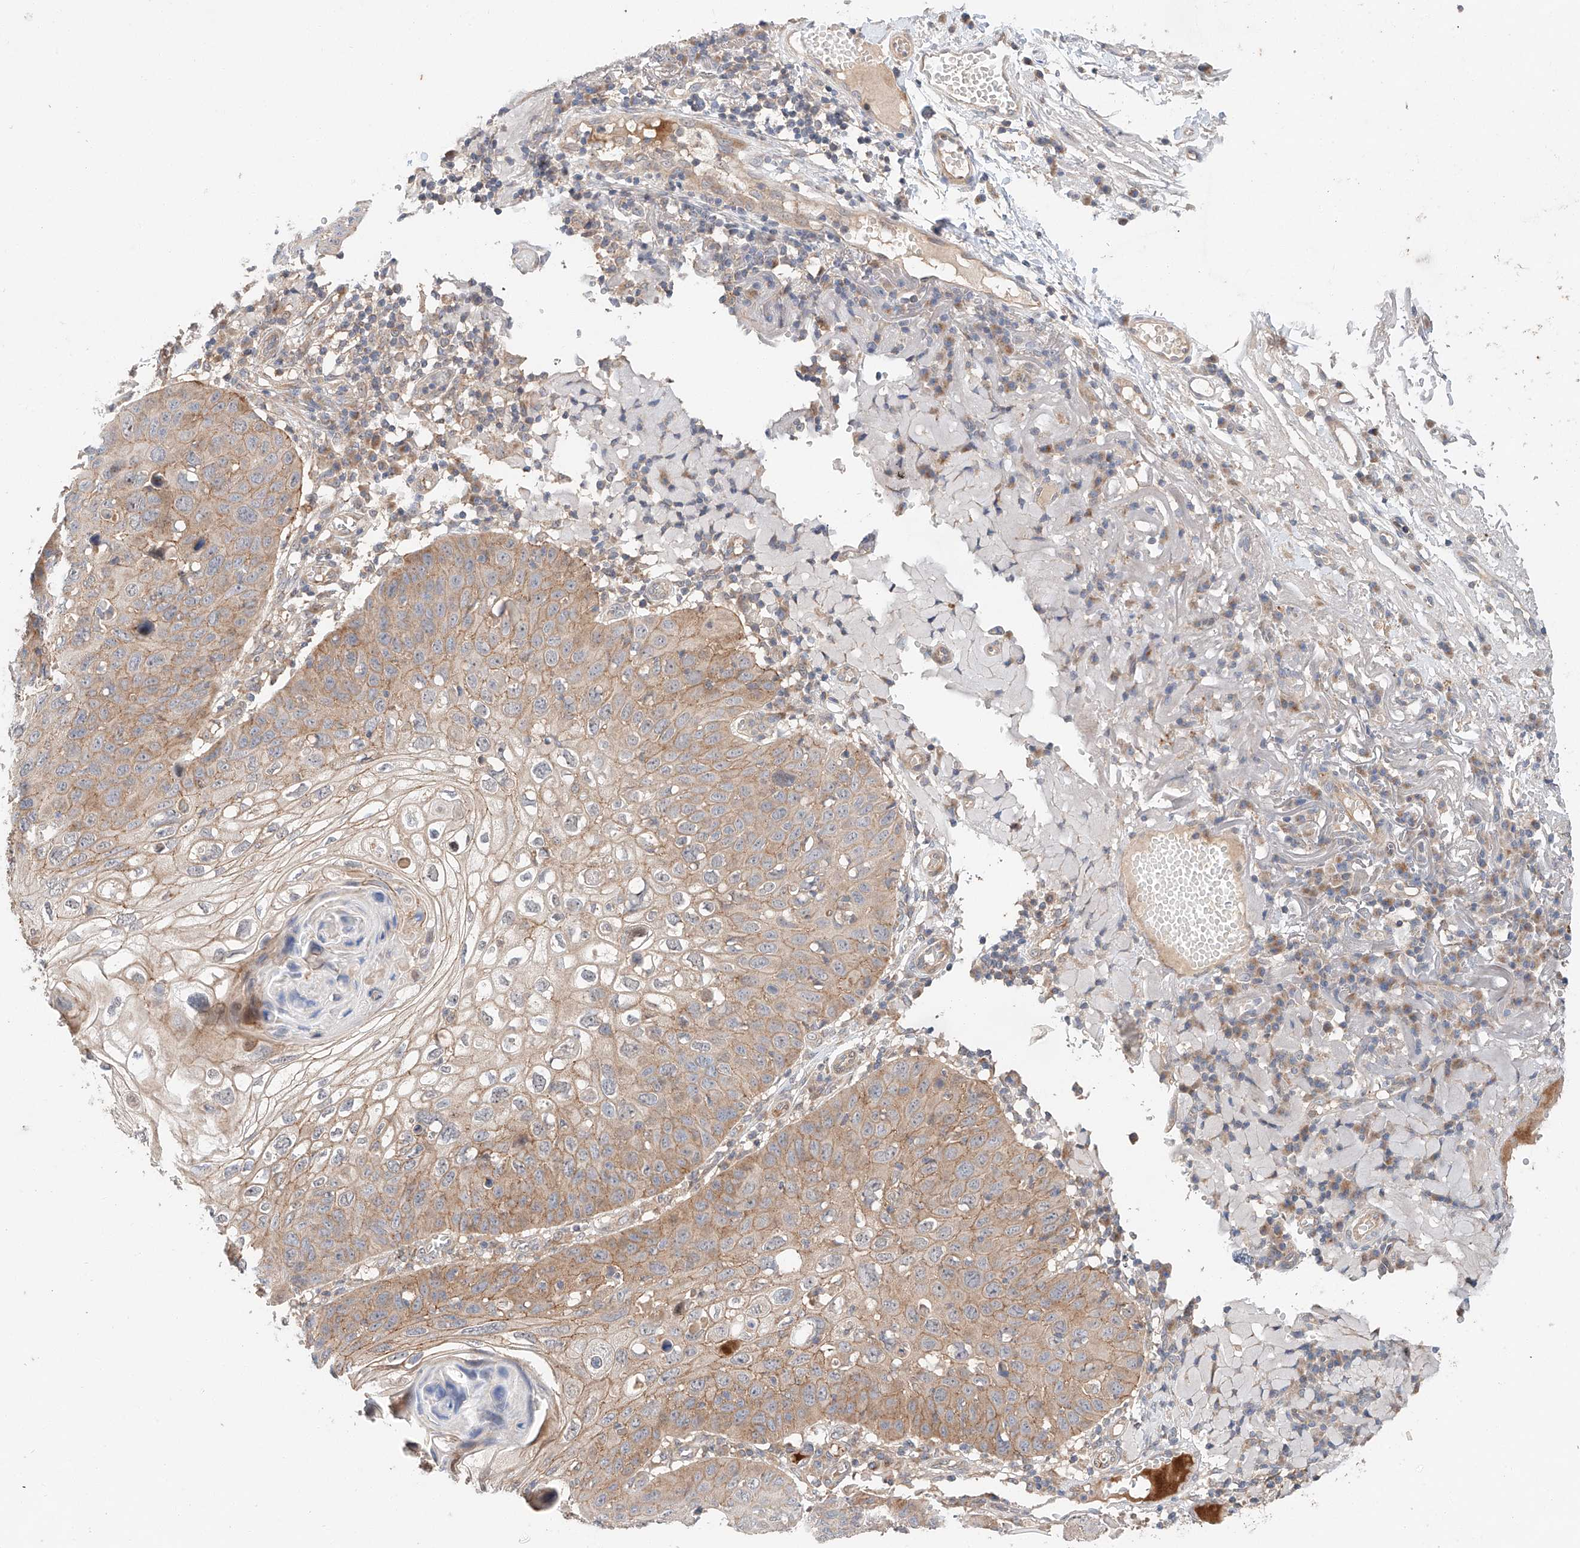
{"staining": {"intensity": "moderate", "quantity": ">75%", "location": "cytoplasmic/membranous"}, "tissue": "skin cancer", "cell_type": "Tumor cells", "image_type": "cancer", "snomed": [{"axis": "morphology", "description": "Squamous cell carcinoma, NOS"}, {"axis": "topography", "description": "Skin"}], "caption": "Squamous cell carcinoma (skin) stained with a brown dye demonstrates moderate cytoplasmic/membranous positive expression in approximately >75% of tumor cells.", "gene": "XPNPEP1", "patient": {"sex": "female", "age": 90}}